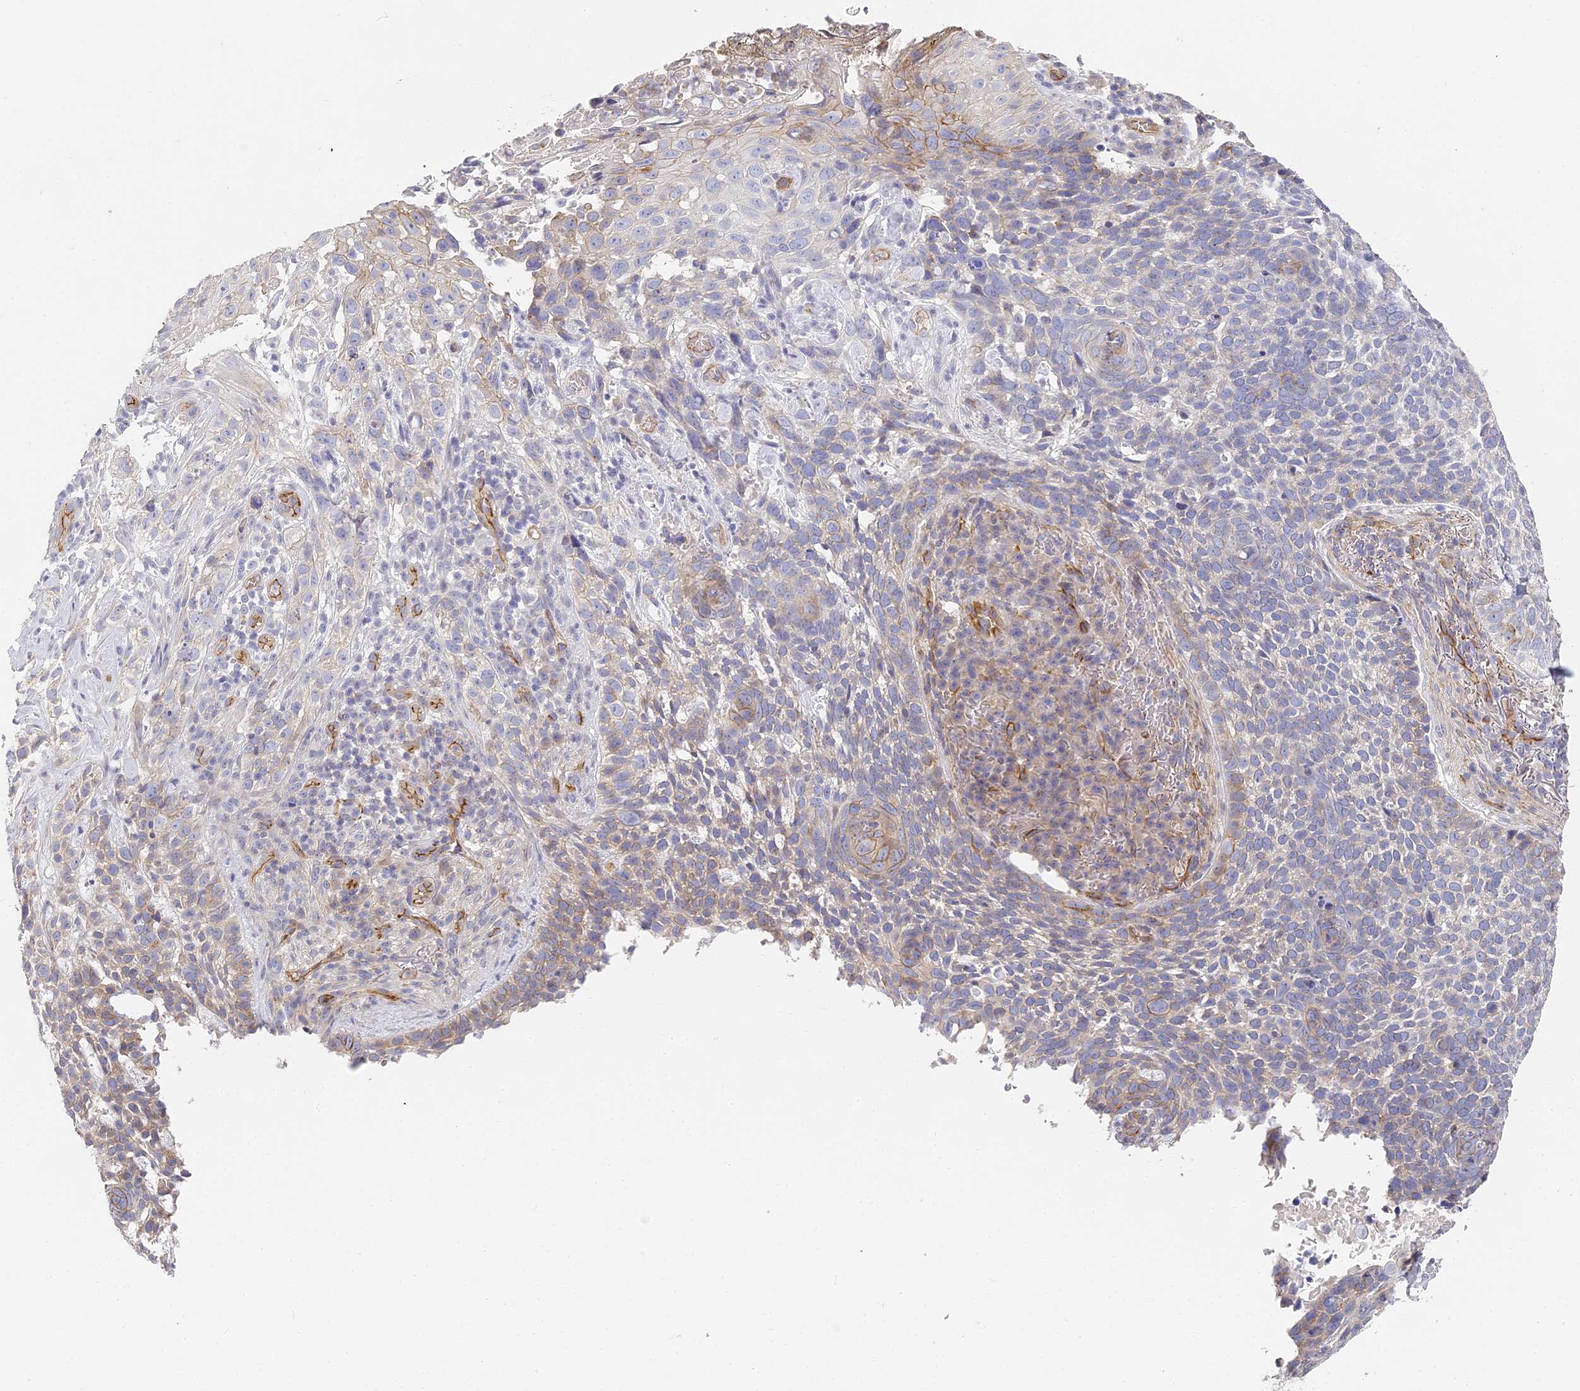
{"staining": {"intensity": "negative", "quantity": "none", "location": "none"}, "tissue": "skin cancer", "cell_type": "Tumor cells", "image_type": "cancer", "snomed": [{"axis": "morphology", "description": "Basal cell carcinoma"}, {"axis": "topography", "description": "Skin"}], "caption": "Skin cancer was stained to show a protein in brown. There is no significant expression in tumor cells. Nuclei are stained in blue.", "gene": "CCDC30", "patient": {"sex": "female", "age": 64}}